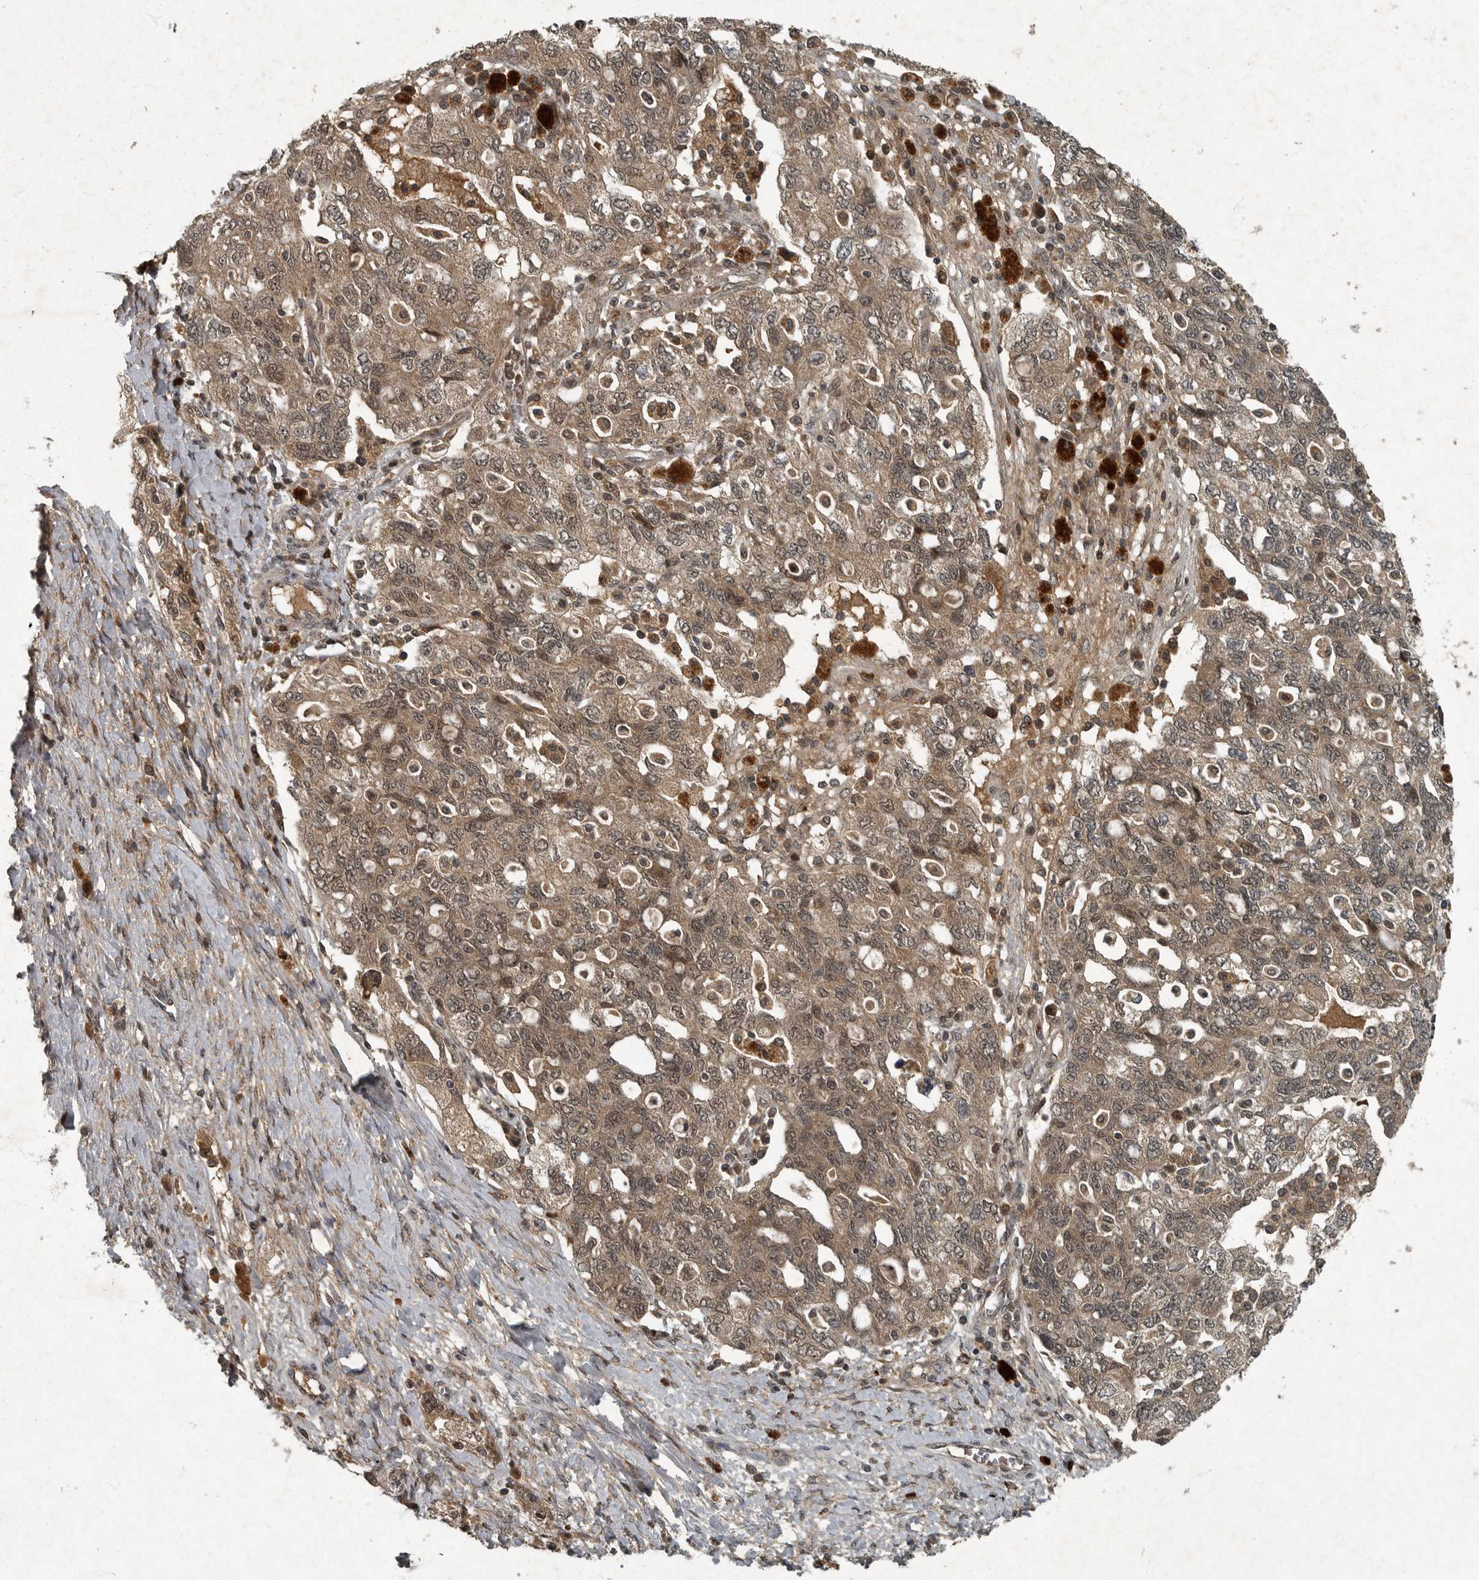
{"staining": {"intensity": "moderate", "quantity": ">75%", "location": "cytoplasmic/membranous,nuclear"}, "tissue": "ovarian cancer", "cell_type": "Tumor cells", "image_type": "cancer", "snomed": [{"axis": "morphology", "description": "Carcinoma, NOS"}, {"axis": "morphology", "description": "Cystadenocarcinoma, serous, NOS"}, {"axis": "topography", "description": "Ovary"}], "caption": "Serous cystadenocarcinoma (ovarian) stained for a protein (brown) reveals moderate cytoplasmic/membranous and nuclear positive staining in approximately >75% of tumor cells.", "gene": "FOXO1", "patient": {"sex": "female", "age": 69}}